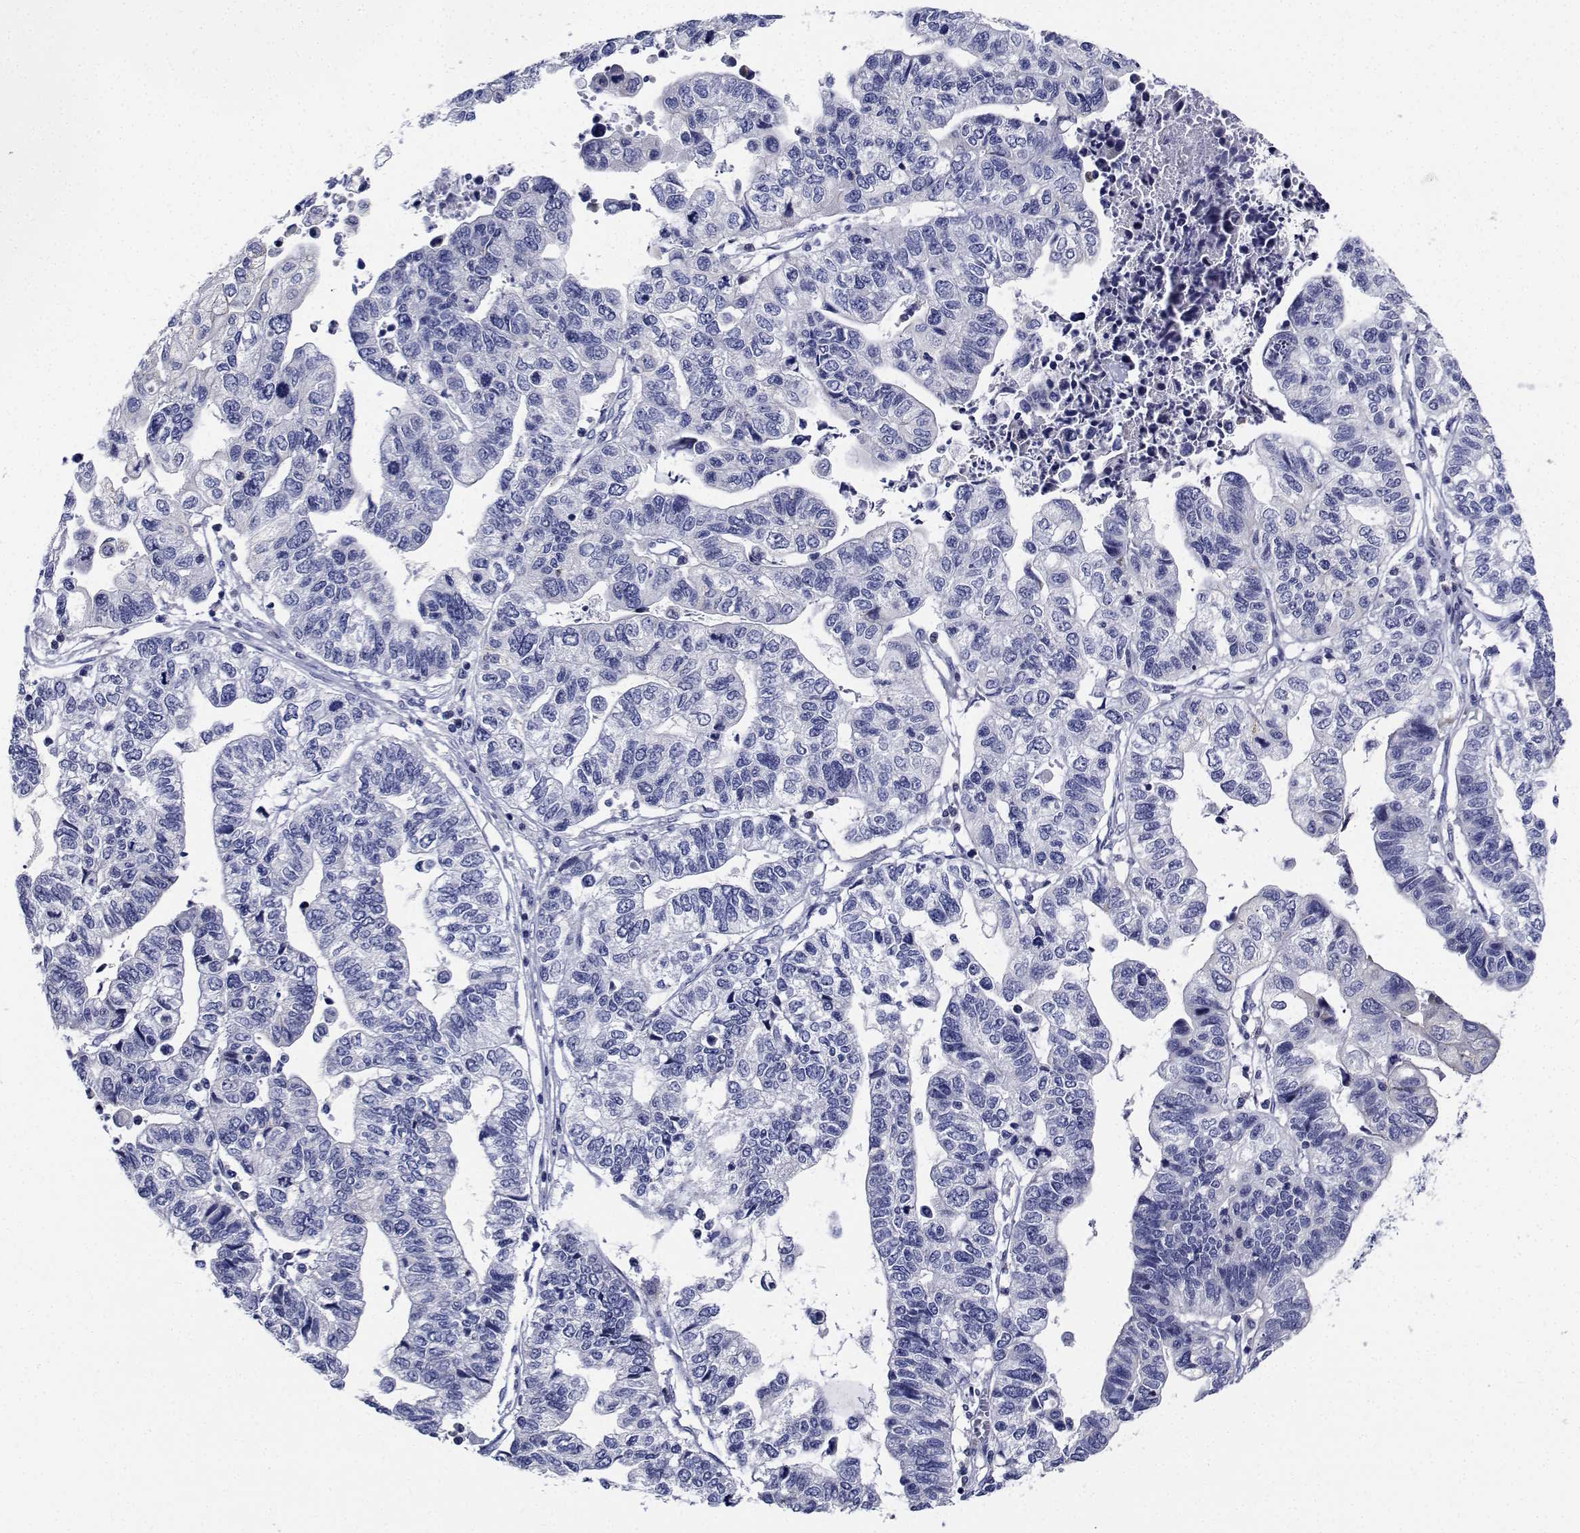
{"staining": {"intensity": "negative", "quantity": "none", "location": "none"}, "tissue": "stomach cancer", "cell_type": "Tumor cells", "image_type": "cancer", "snomed": [{"axis": "morphology", "description": "Adenocarcinoma, NOS"}, {"axis": "topography", "description": "Stomach, upper"}], "caption": "The histopathology image demonstrates no staining of tumor cells in stomach cancer (adenocarcinoma).", "gene": "CDHR3", "patient": {"sex": "female", "age": 67}}